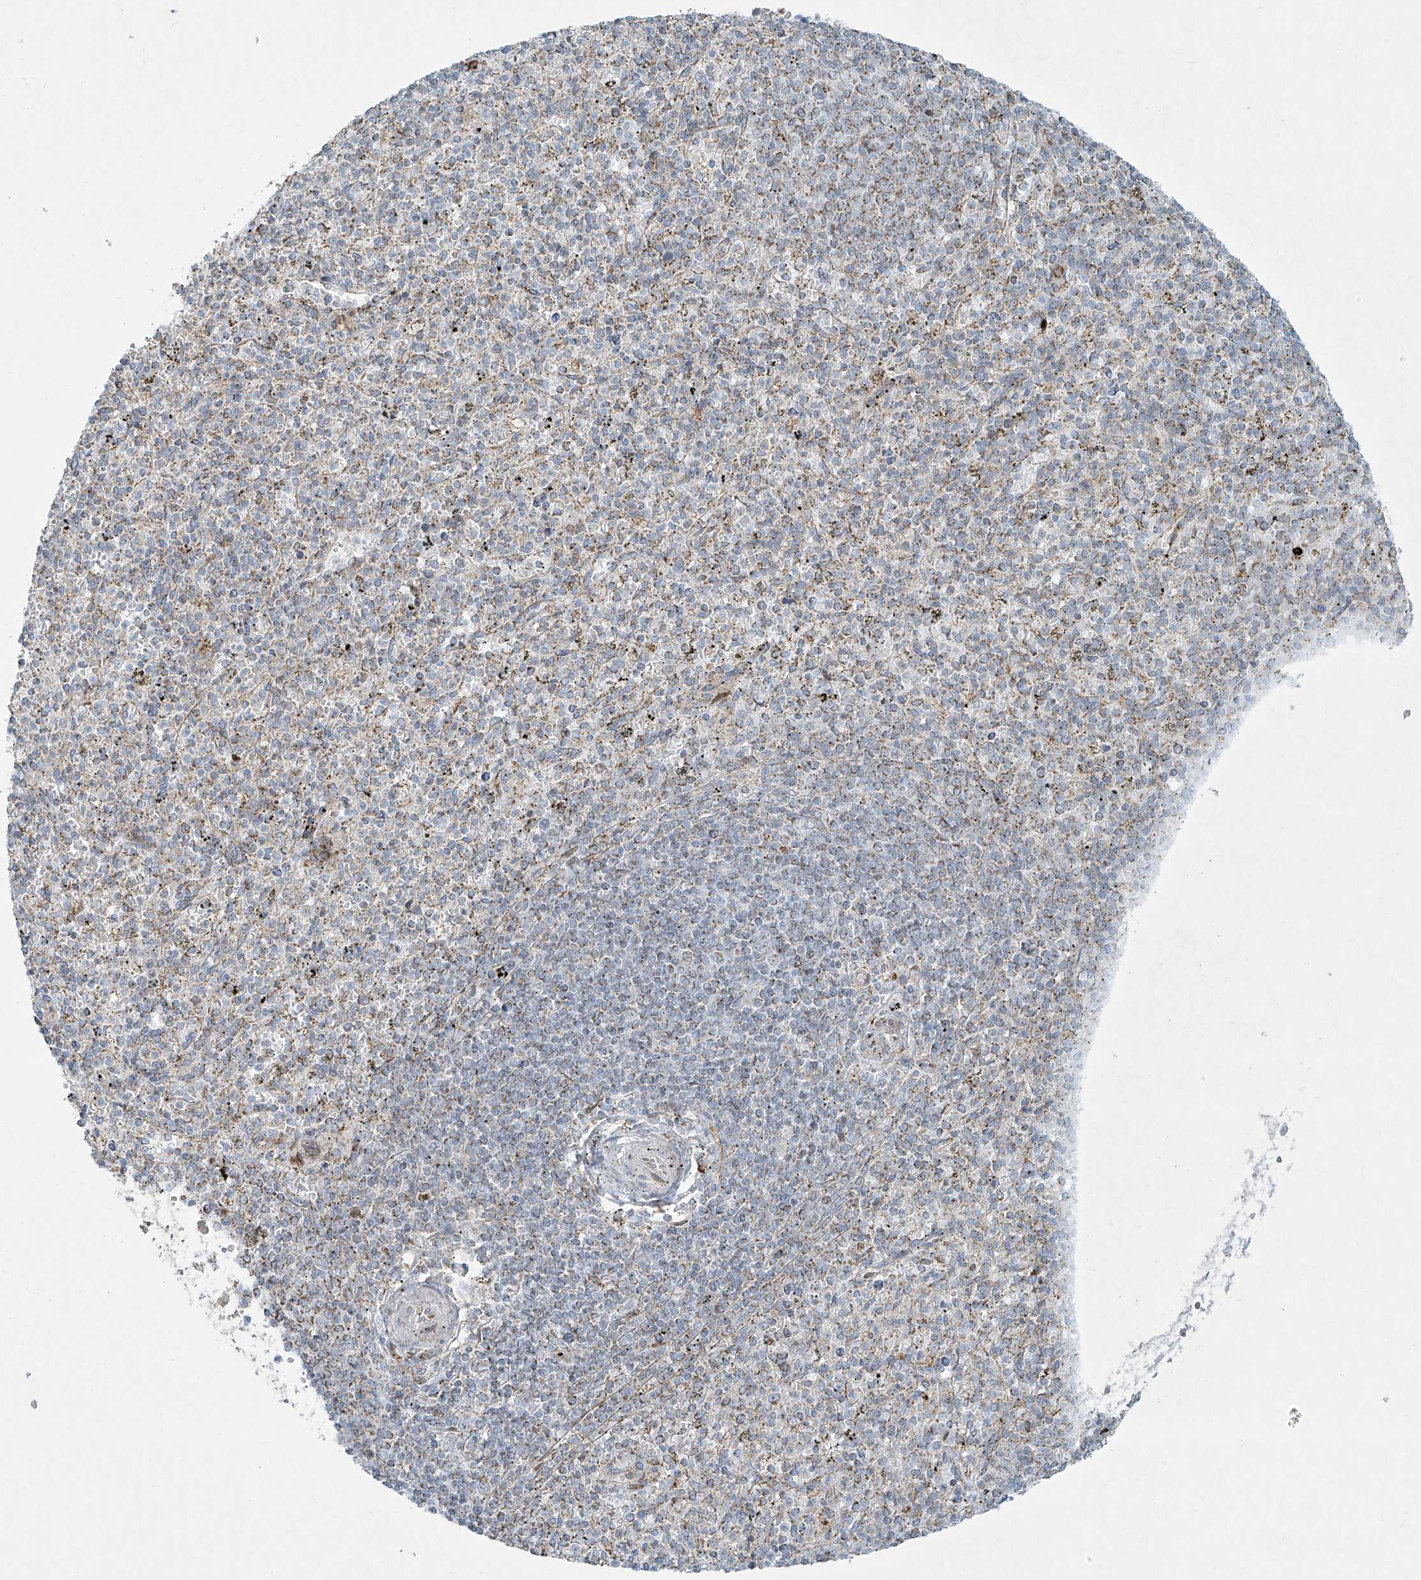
{"staining": {"intensity": "weak", "quantity": "25%-75%", "location": "cytoplasmic/membranous"}, "tissue": "spleen", "cell_type": "Cells in red pulp", "image_type": "normal", "snomed": [{"axis": "morphology", "description": "Normal tissue, NOS"}, {"axis": "topography", "description": "Spleen"}], "caption": "IHC of normal human spleen reveals low levels of weak cytoplasmic/membranous positivity in about 25%-75% of cells in red pulp.", "gene": "SMDT1", "patient": {"sex": "male", "age": 72}}